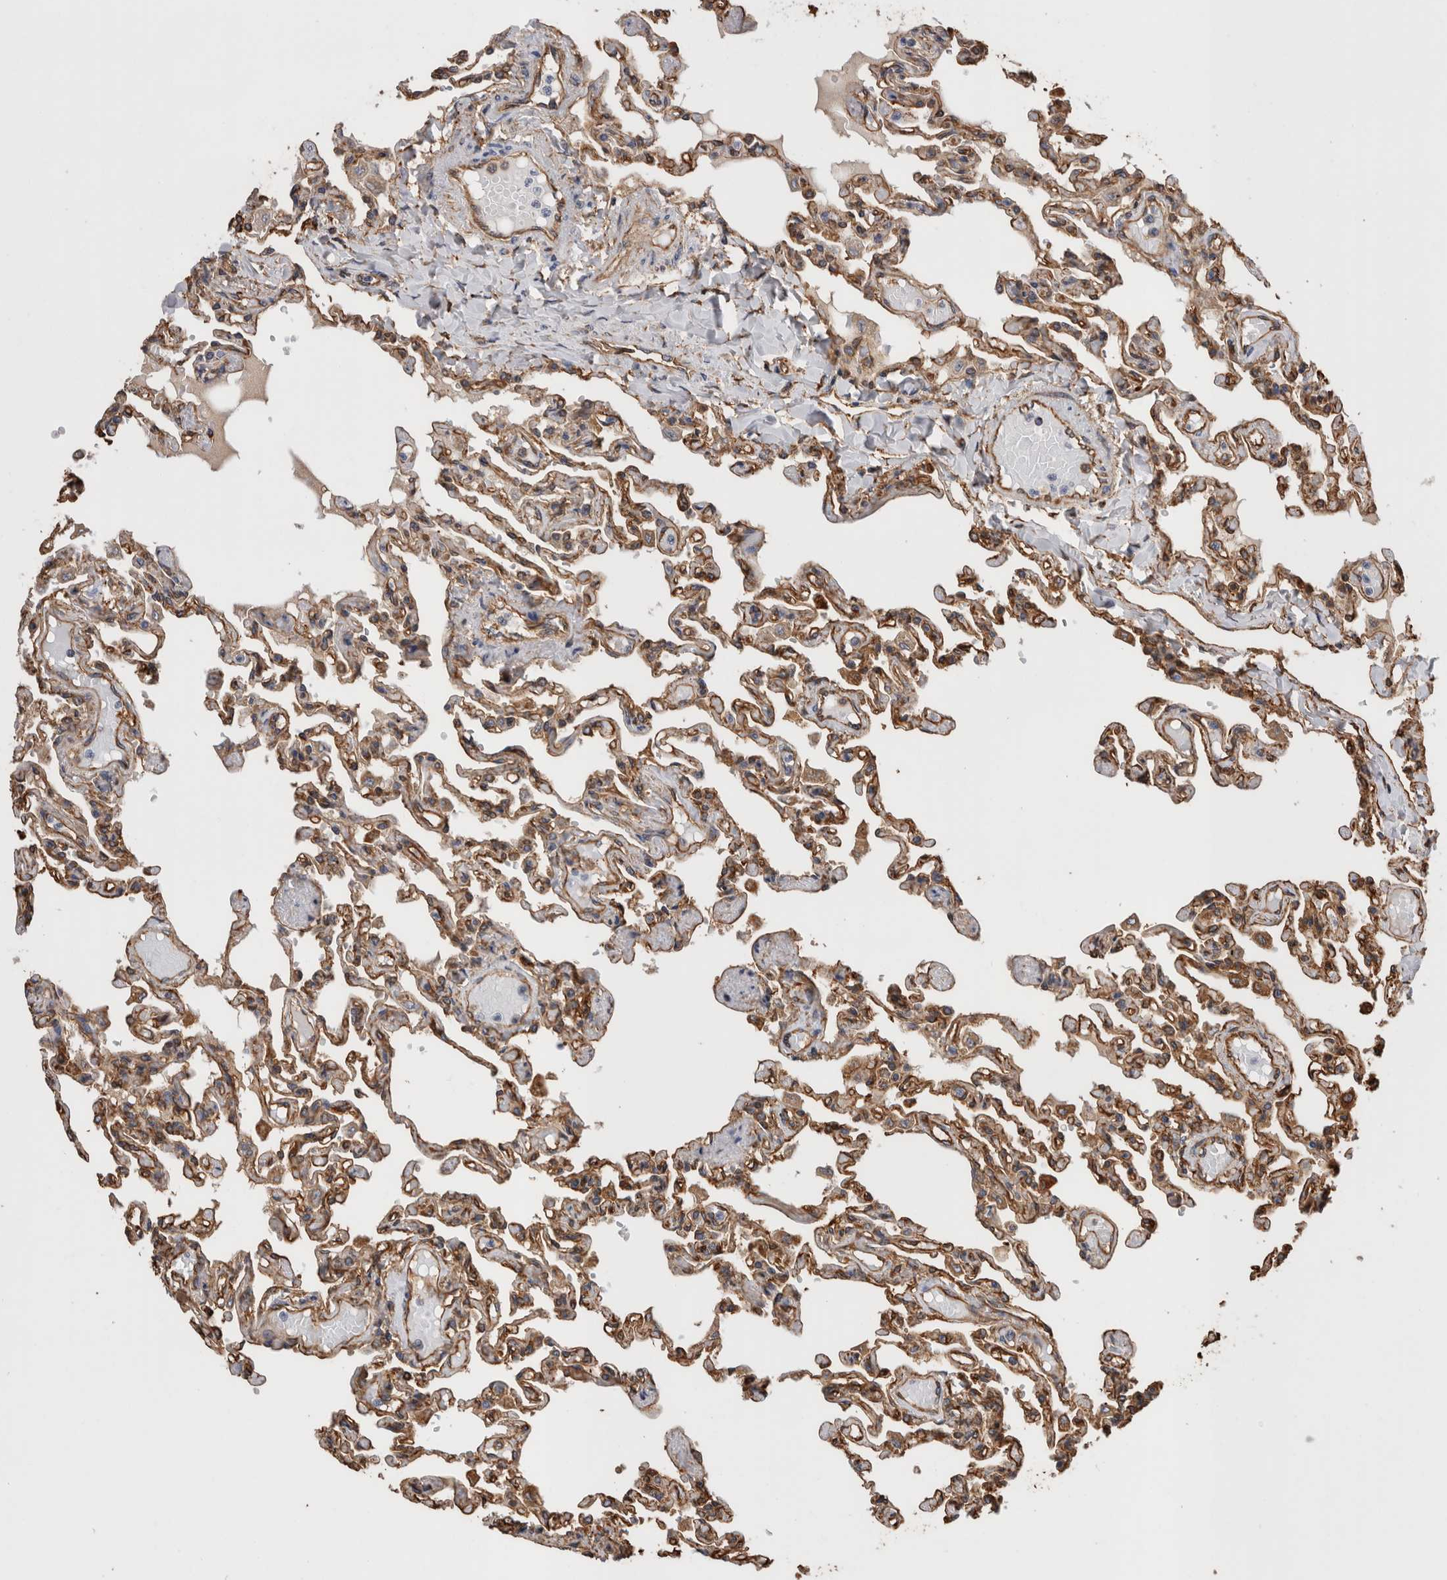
{"staining": {"intensity": "moderate", "quantity": ">75%", "location": "cytoplasmic/membranous"}, "tissue": "lung", "cell_type": "Alveolar cells", "image_type": "normal", "snomed": [{"axis": "morphology", "description": "Normal tissue, NOS"}, {"axis": "topography", "description": "Lung"}], "caption": "High-power microscopy captured an immunohistochemistry (IHC) photomicrograph of benign lung, revealing moderate cytoplasmic/membranous positivity in approximately >75% of alveolar cells.", "gene": "ZNF397", "patient": {"sex": "male", "age": 21}}